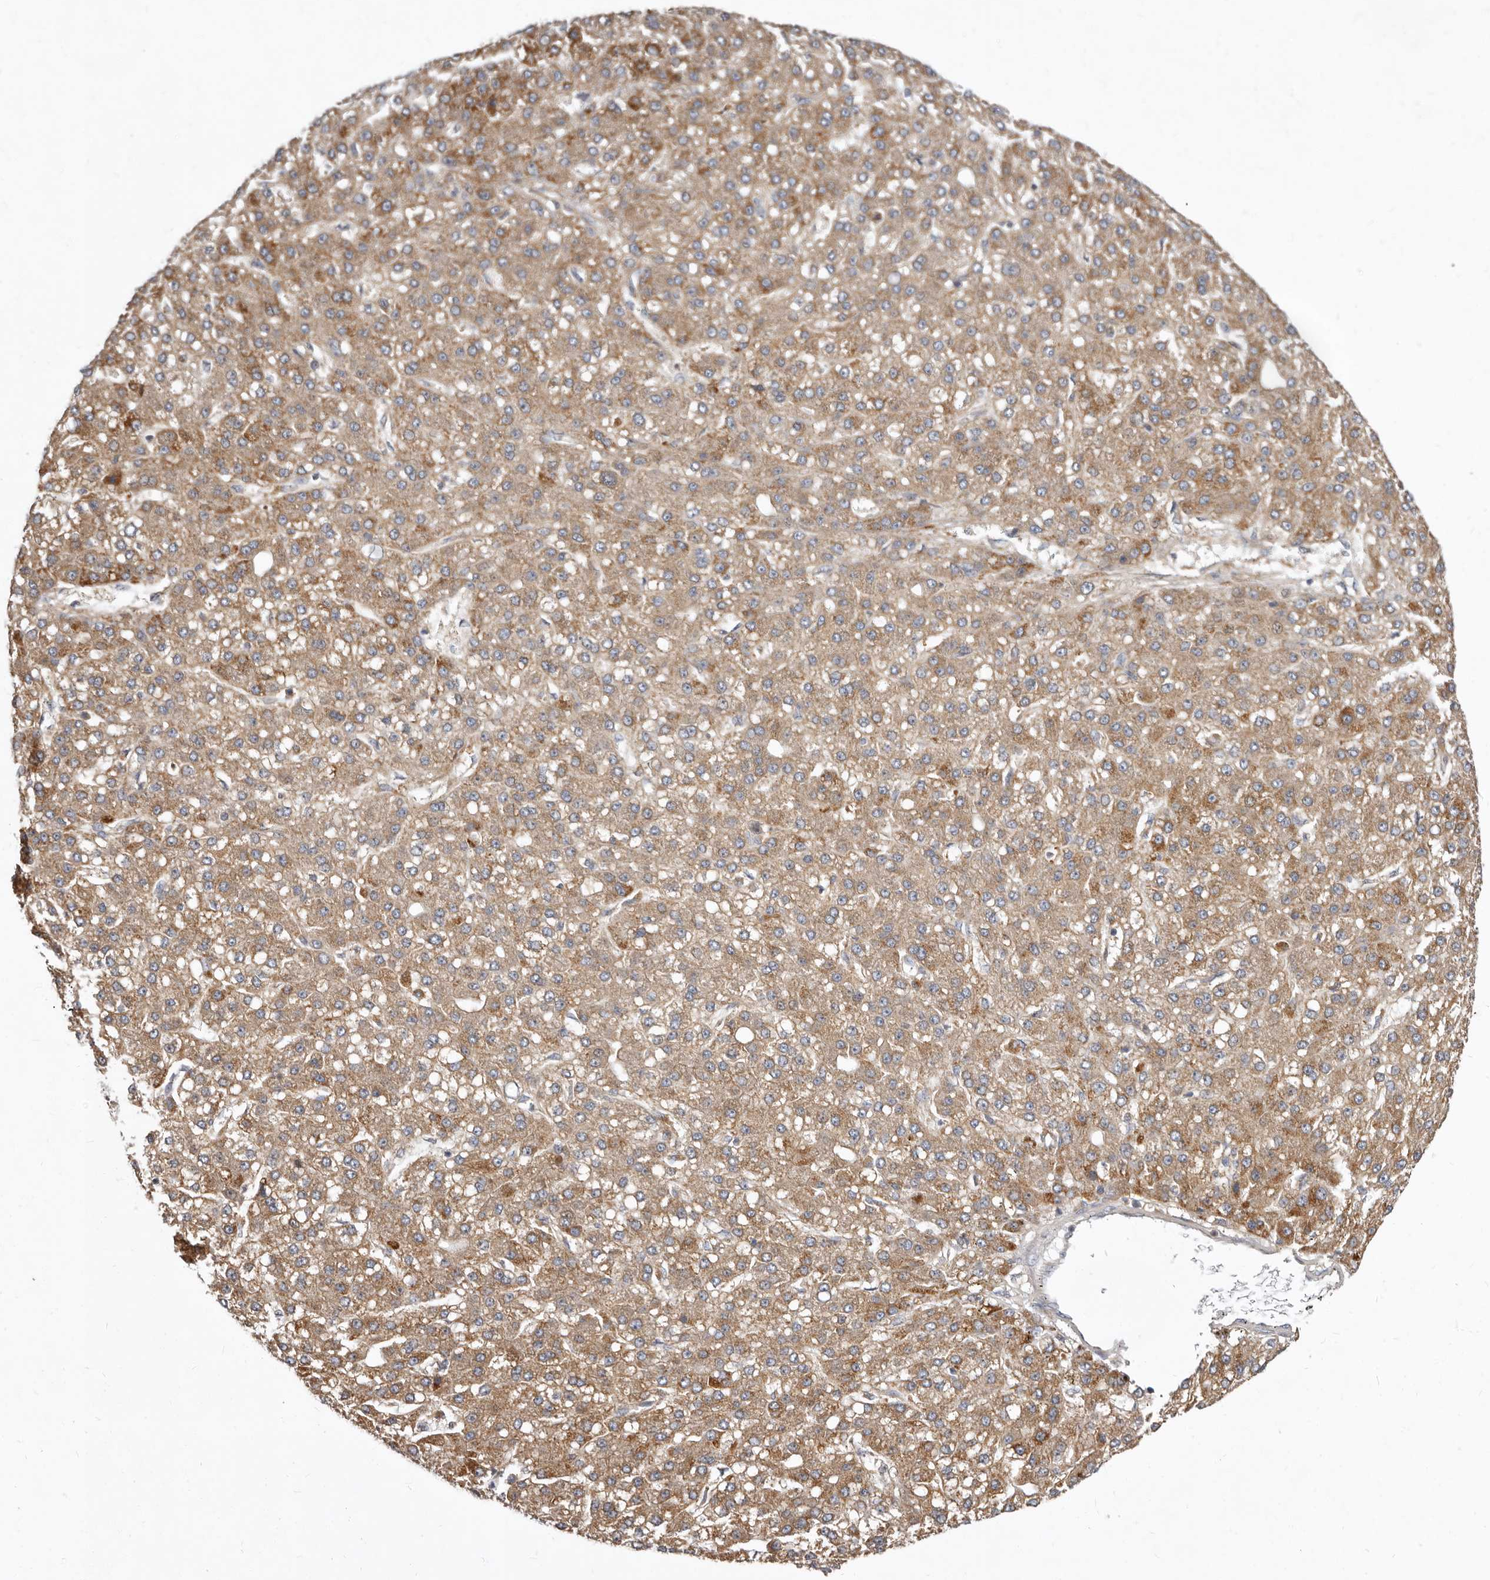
{"staining": {"intensity": "weak", "quantity": ">75%", "location": "cytoplasmic/membranous"}, "tissue": "liver cancer", "cell_type": "Tumor cells", "image_type": "cancer", "snomed": [{"axis": "morphology", "description": "Carcinoma, Hepatocellular, NOS"}, {"axis": "topography", "description": "Liver"}], "caption": "Hepatocellular carcinoma (liver) stained for a protein (brown) exhibits weak cytoplasmic/membranous positive expression in about >75% of tumor cells.", "gene": "SMC4", "patient": {"sex": "male", "age": 67}}